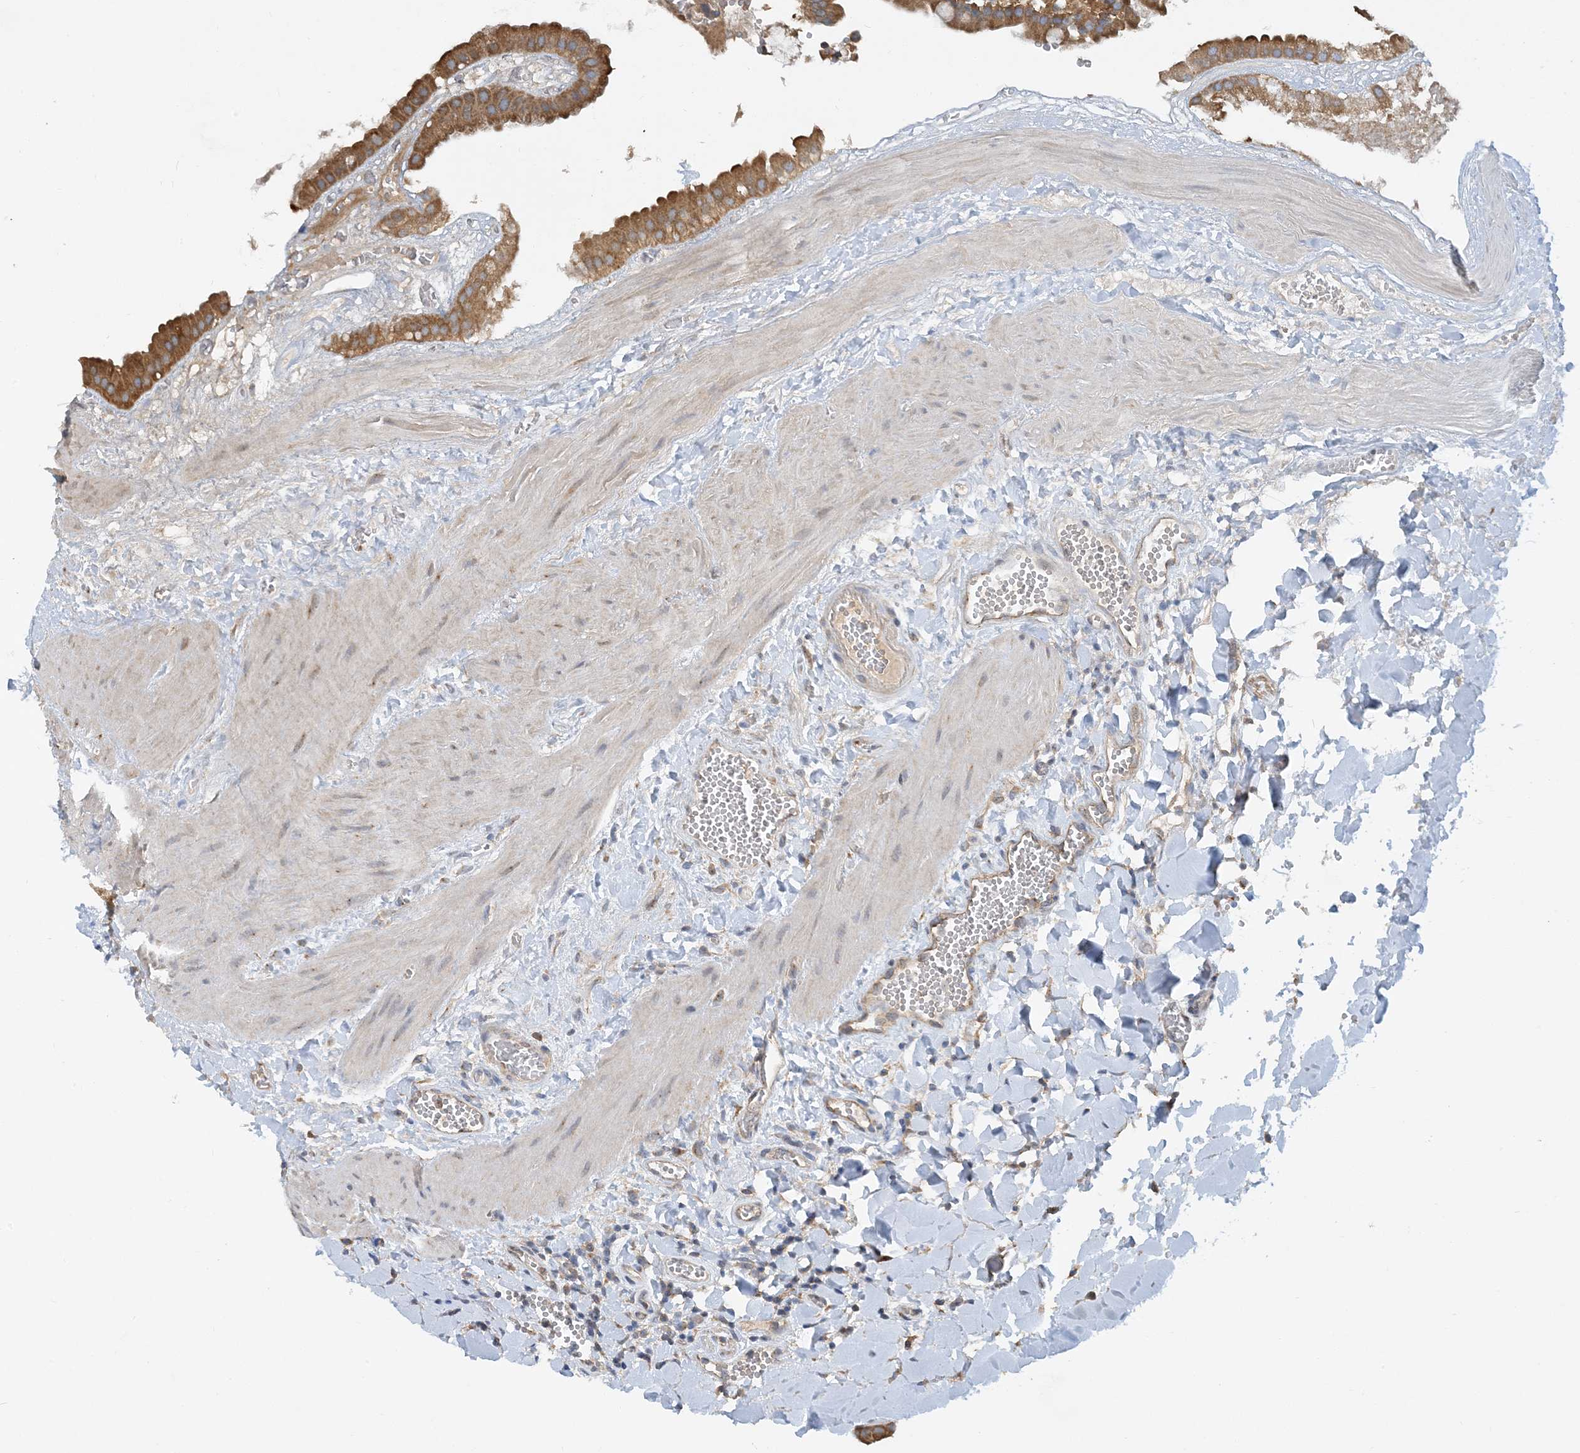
{"staining": {"intensity": "moderate", "quantity": ">75%", "location": "cytoplasmic/membranous"}, "tissue": "gallbladder", "cell_type": "Glandular cells", "image_type": "normal", "snomed": [{"axis": "morphology", "description": "Normal tissue, NOS"}, {"axis": "topography", "description": "Gallbladder"}], "caption": "Immunohistochemical staining of benign human gallbladder shows >75% levels of moderate cytoplasmic/membranous protein expression in approximately >75% of glandular cells.", "gene": "SIDT1", "patient": {"sex": "male", "age": 55}}